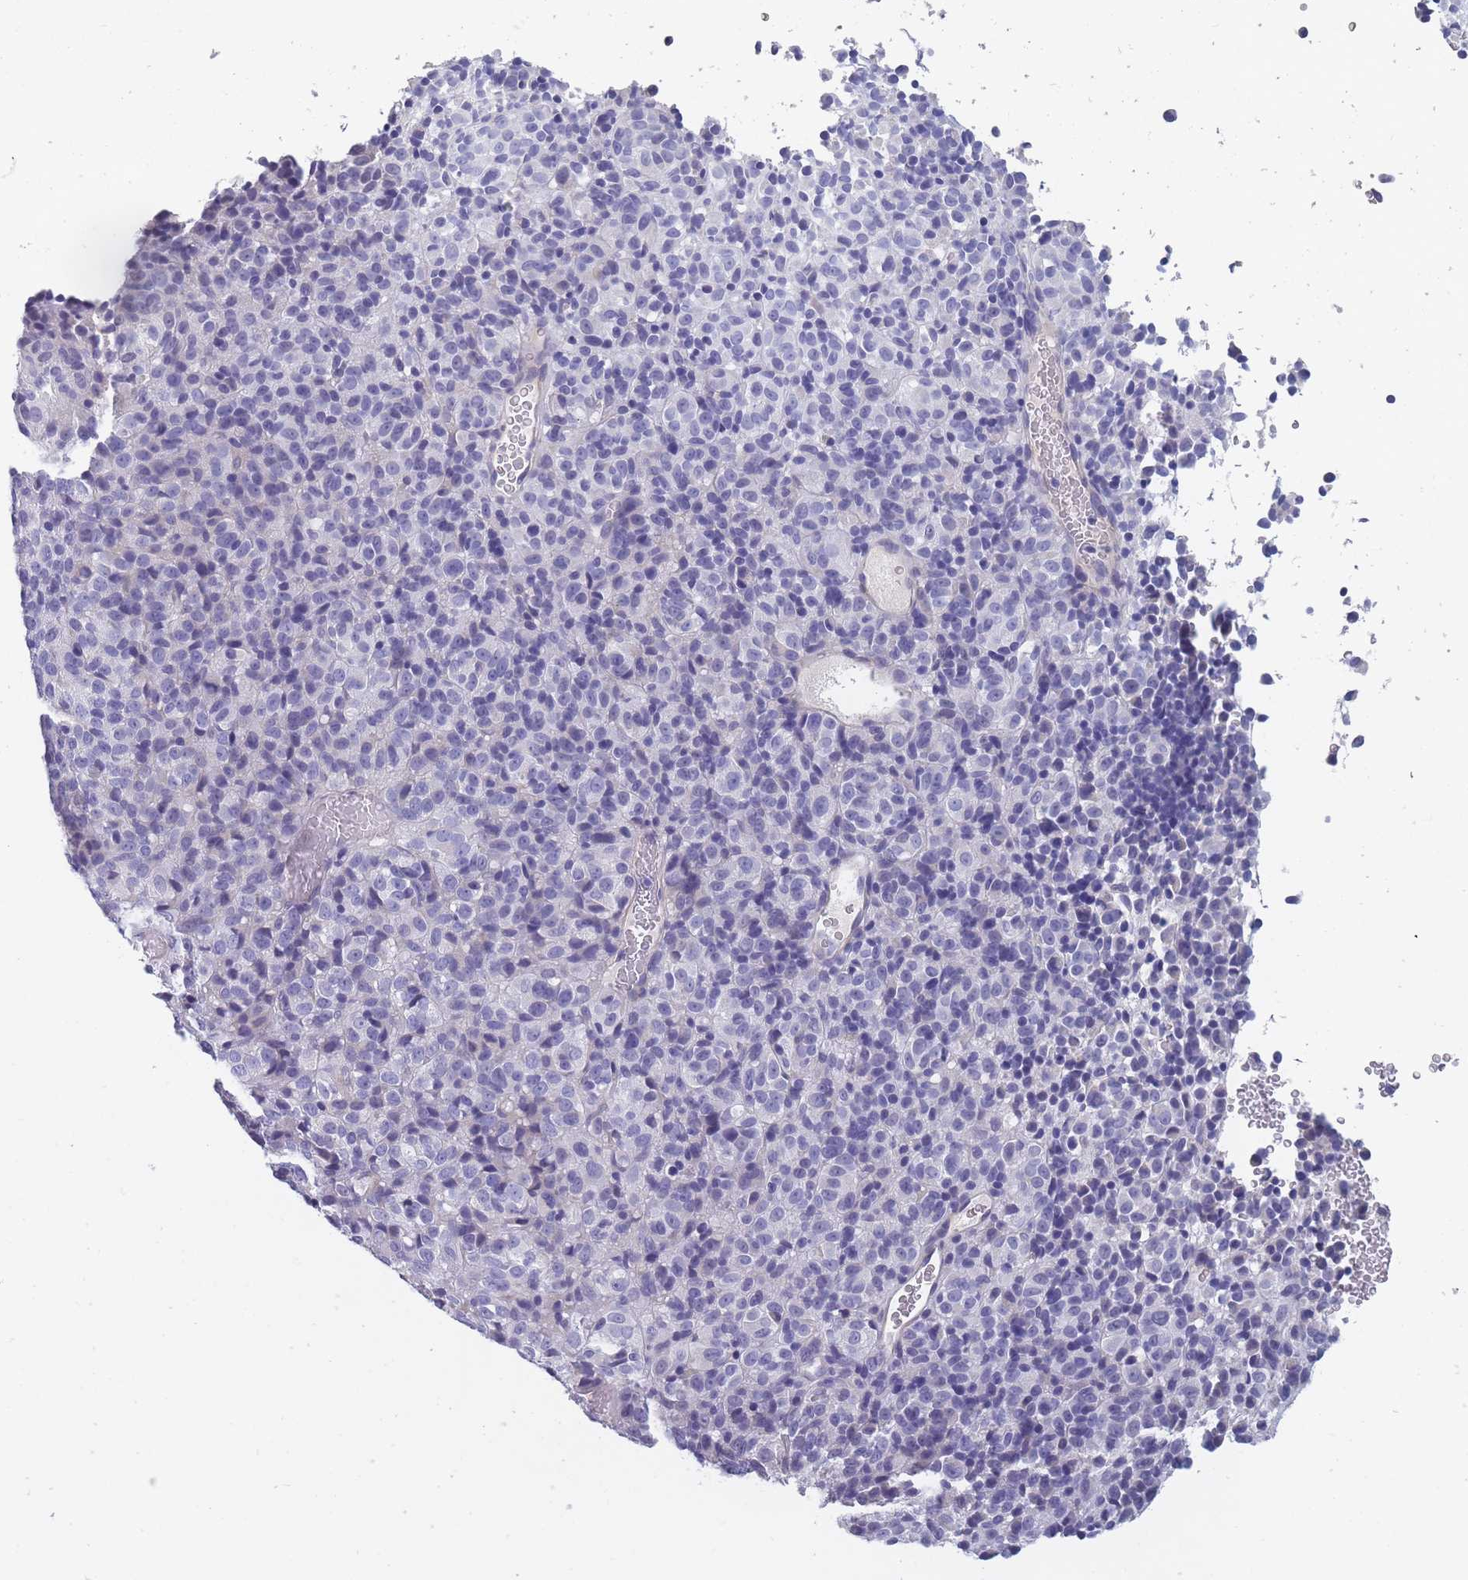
{"staining": {"intensity": "negative", "quantity": "none", "location": "none"}, "tissue": "melanoma", "cell_type": "Tumor cells", "image_type": "cancer", "snomed": [{"axis": "morphology", "description": "Malignant melanoma, Metastatic site"}, {"axis": "topography", "description": "Brain"}], "caption": "This is a histopathology image of immunohistochemistry (IHC) staining of malignant melanoma (metastatic site), which shows no expression in tumor cells.", "gene": "OR4C5", "patient": {"sex": "female", "age": 56}}